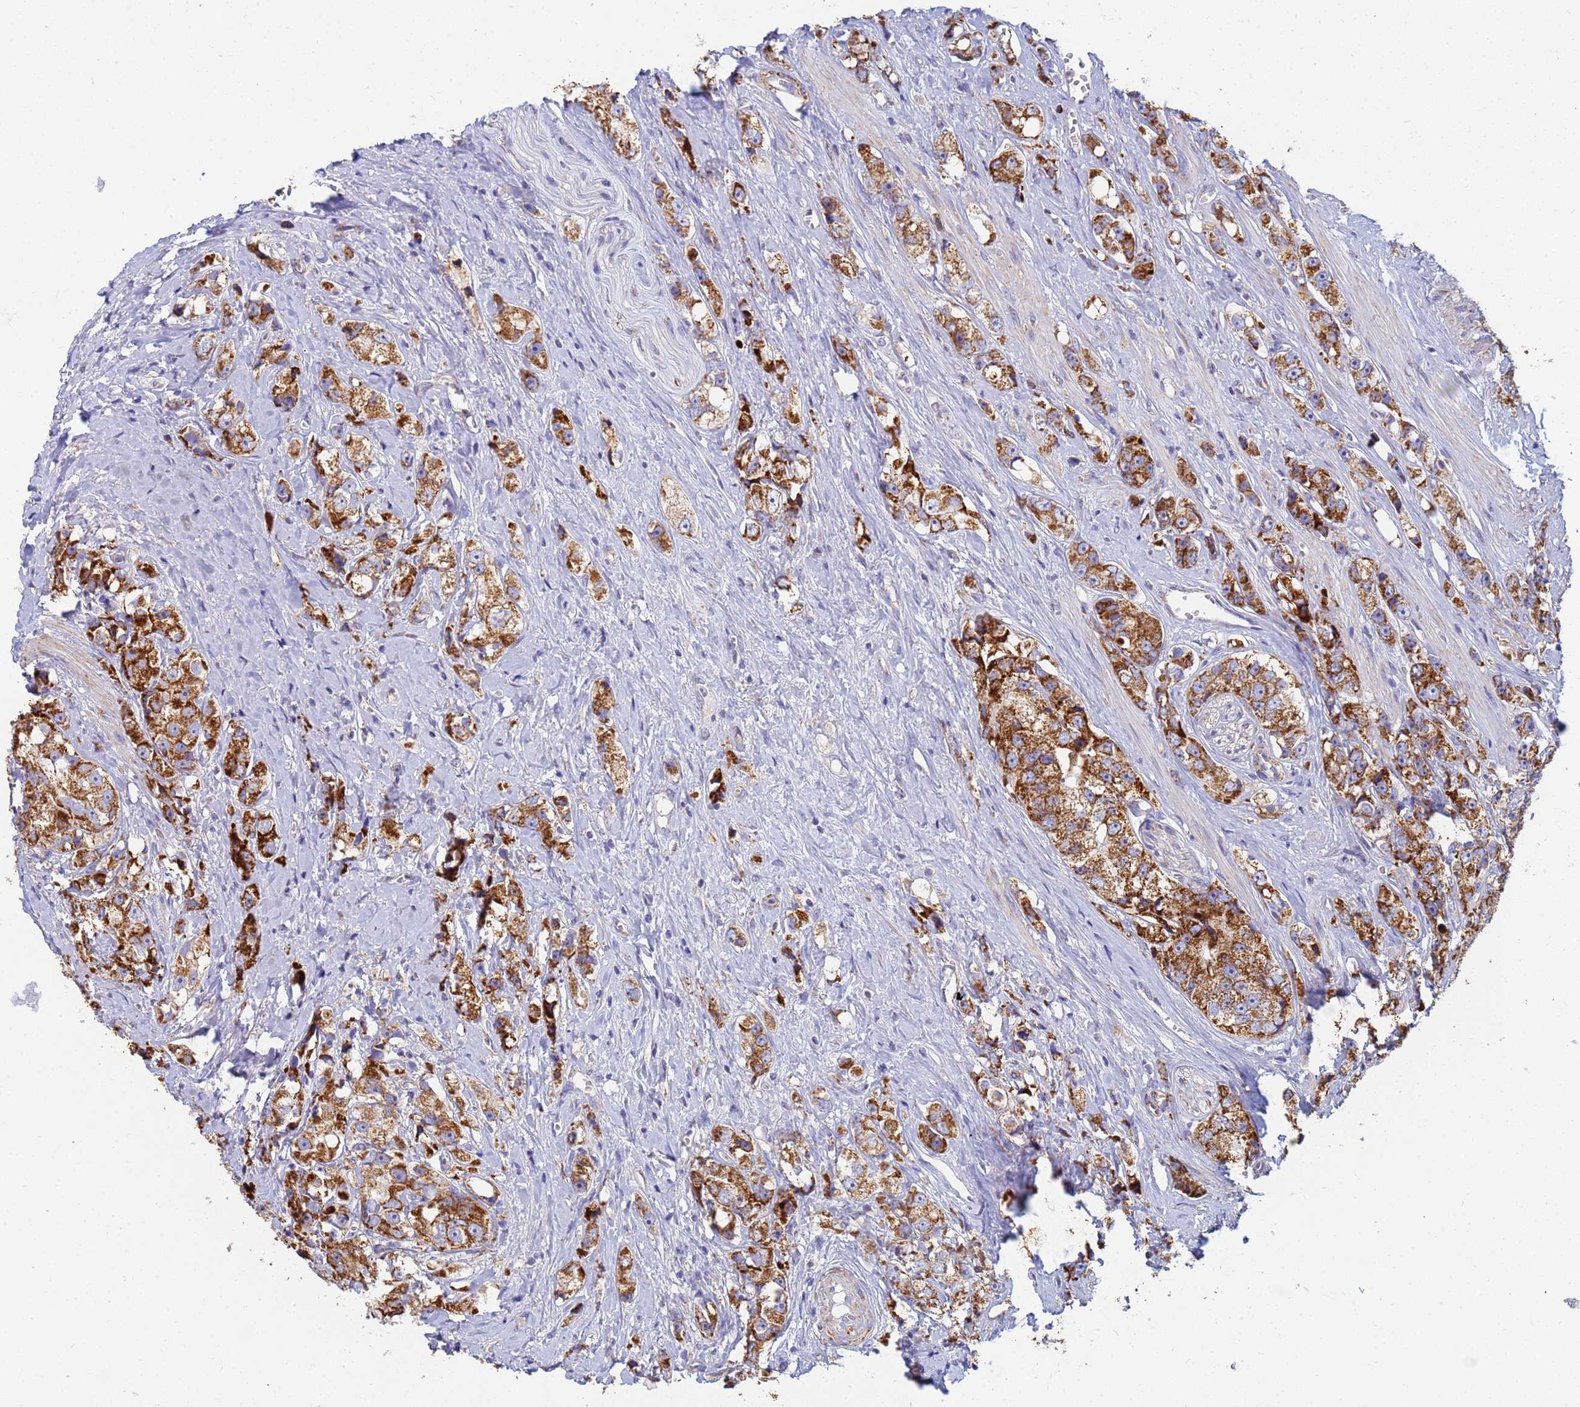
{"staining": {"intensity": "strong", "quantity": ">75%", "location": "cytoplasmic/membranous"}, "tissue": "prostate cancer", "cell_type": "Tumor cells", "image_type": "cancer", "snomed": [{"axis": "morphology", "description": "Adenocarcinoma, High grade"}, {"axis": "topography", "description": "Prostate"}], "caption": "Immunohistochemistry (DAB) staining of adenocarcinoma (high-grade) (prostate) reveals strong cytoplasmic/membranous protein staining in approximately >75% of tumor cells. The protein is stained brown, and the nuclei are stained in blue (DAB (3,3'-diaminobenzidine) IHC with brightfield microscopy, high magnification).", "gene": "UQCRH", "patient": {"sex": "male", "age": 74}}